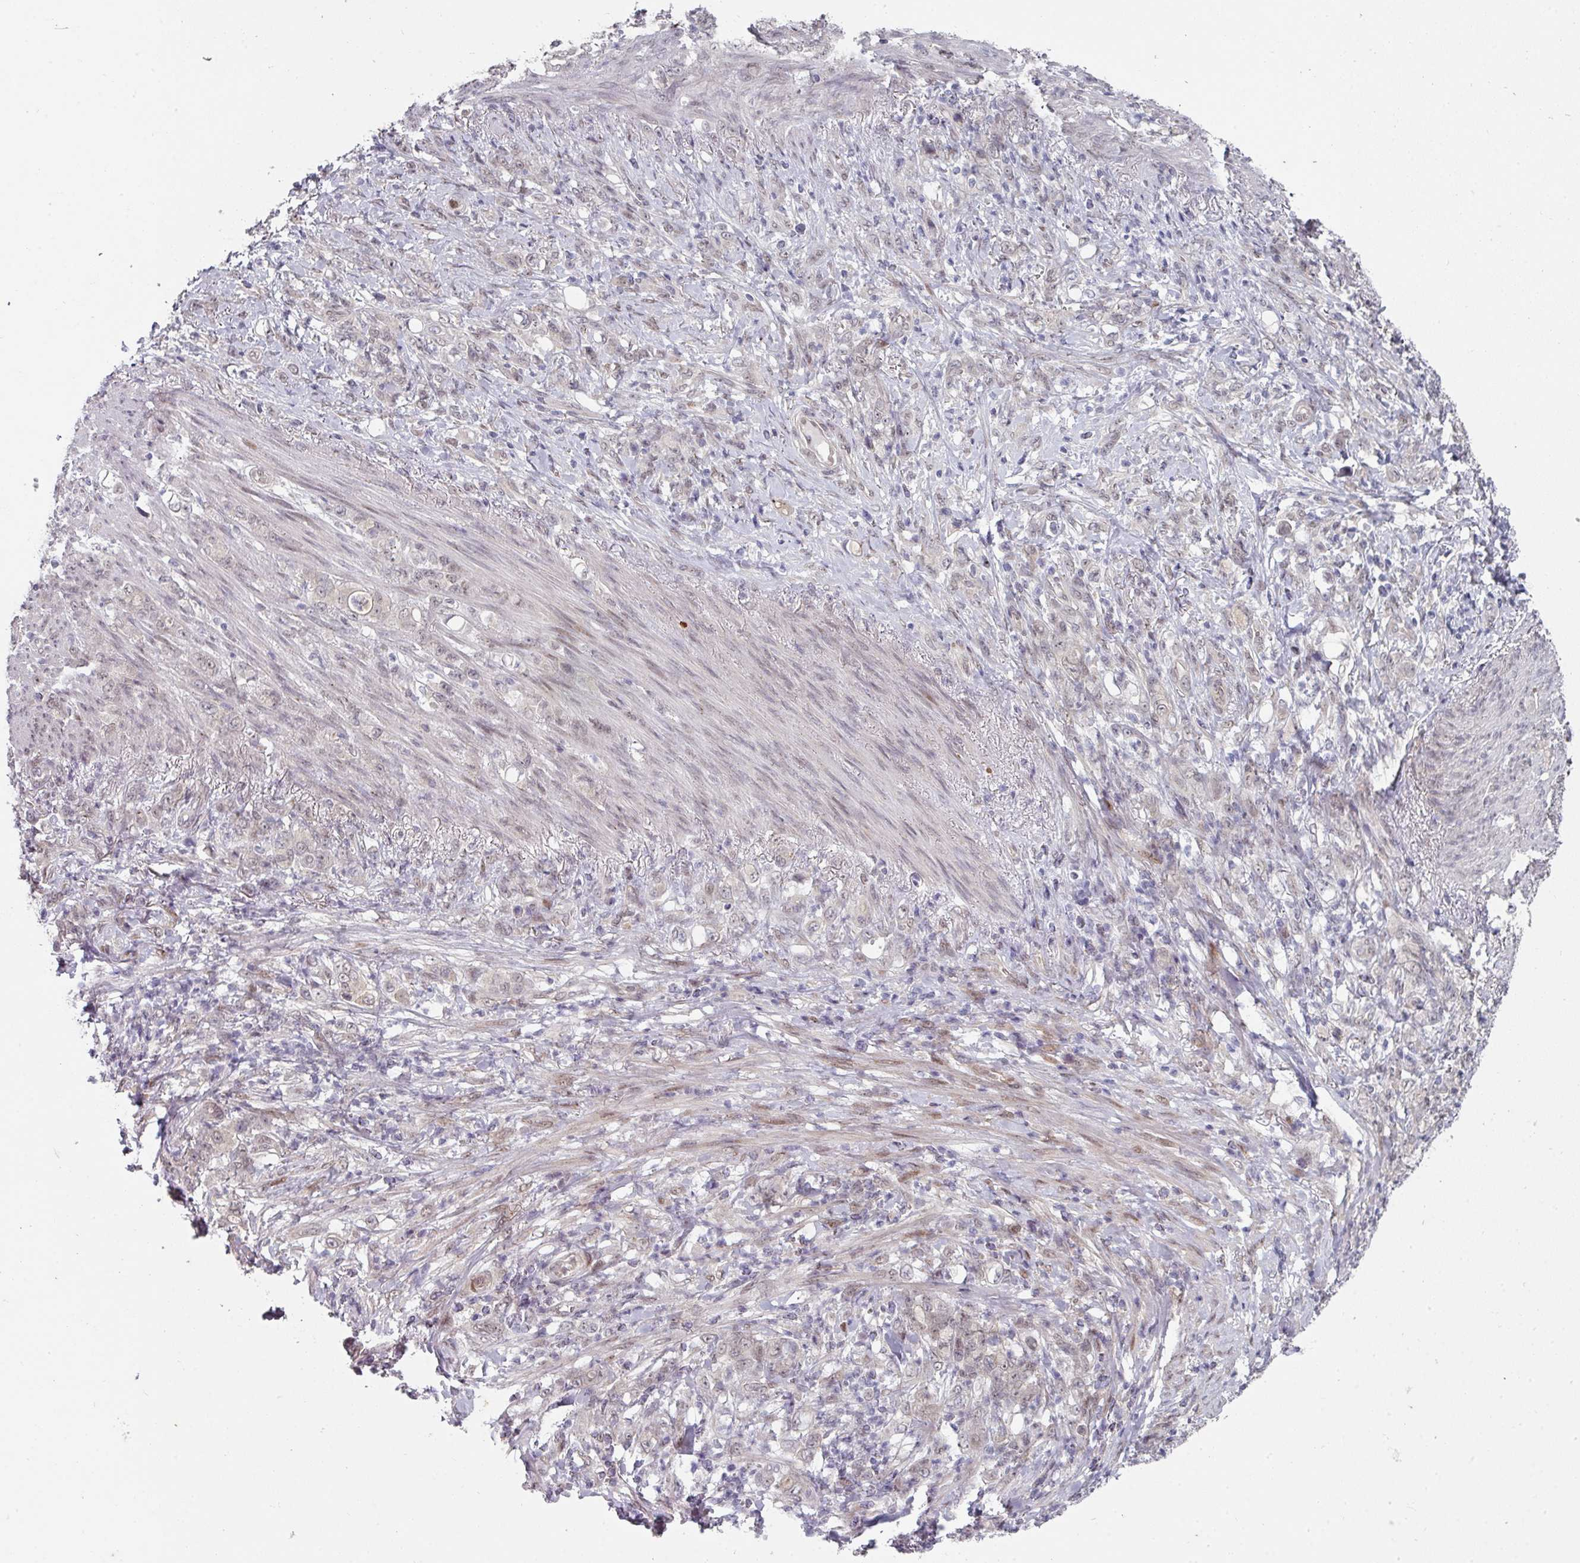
{"staining": {"intensity": "negative", "quantity": "none", "location": "none"}, "tissue": "stomach cancer", "cell_type": "Tumor cells", "image_type": "cancer", "snomed": [{"axis": "morphology", "description": "Adenocarcinoma, NOS"}, {"axis": "topography", "description": "Stomach"}], "caption": "The micrograph displays no significant positivity in tumor cells of stomach cancer.", "gene": "TMCC1", "patient": {"sex": "female", "age": 79}}